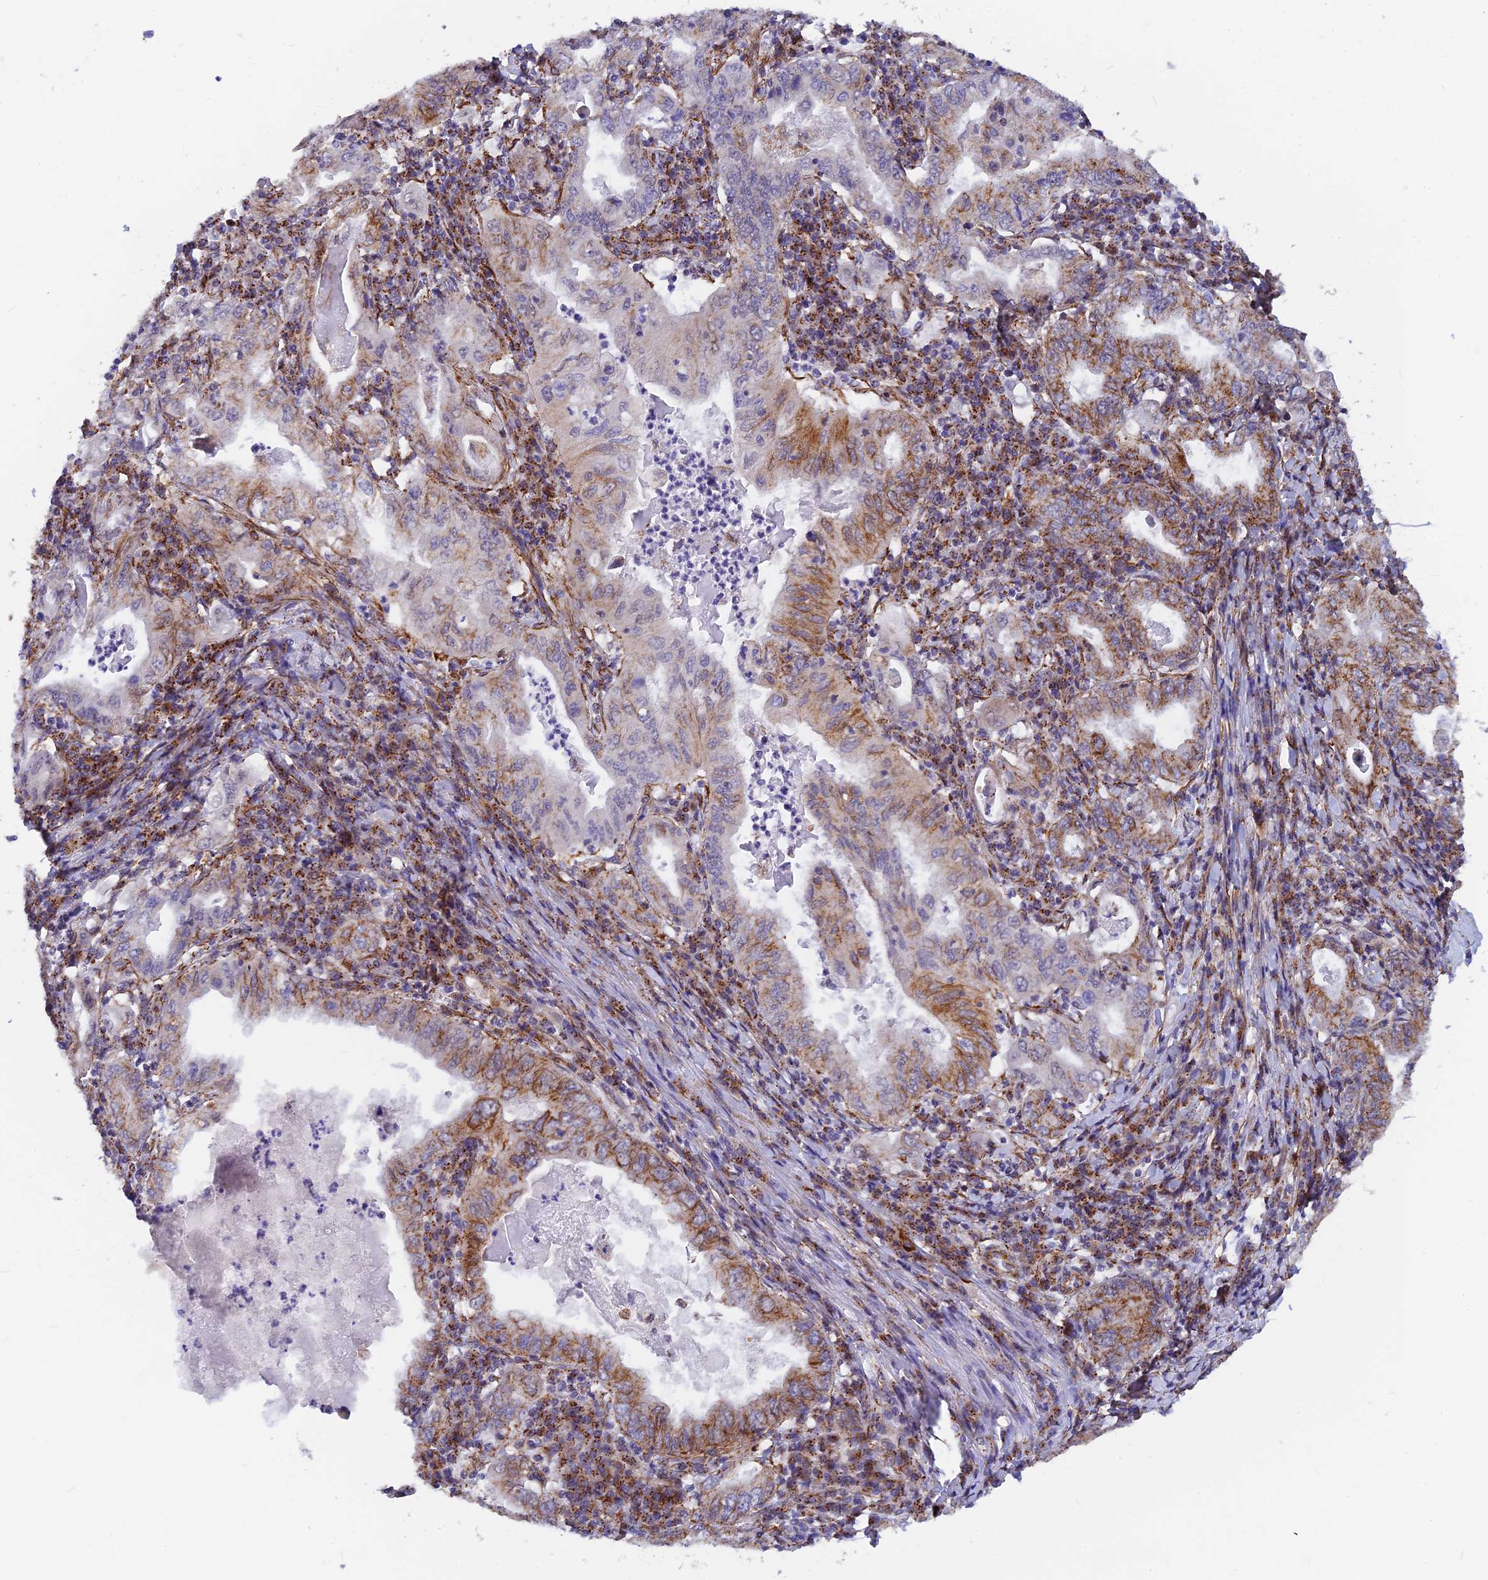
{"staining": {"intensity": "moderate", "quantity": "25%-75%", "location": "cytoplasmic/membranous"}, "tissue": "stomach cancer", "cell_type": "Tumor cells", "image_type": "cancer", "snomed": [{"axis": "morphology", "description": "Normal tissue, NOS"}, {"axis": "morphology", "description": "Adenocarcinoma, NOS"}, {"axis": "topography", "description": "Esophagus"}, {"axis": "topography", "description": "Stomach, upper"}, {"axis": "topography", "description": "Peripheral nerve tissue"}], "caption": "This photomicrograph demonstrates immunohistochemistry staining of stomach cancer, with medium moderate cytoplasmic/membranous expression in approximately 25%-75% of tumor cells.", "gene": "VSTM2L", "patient": {"sex": "male", "age": 62}}